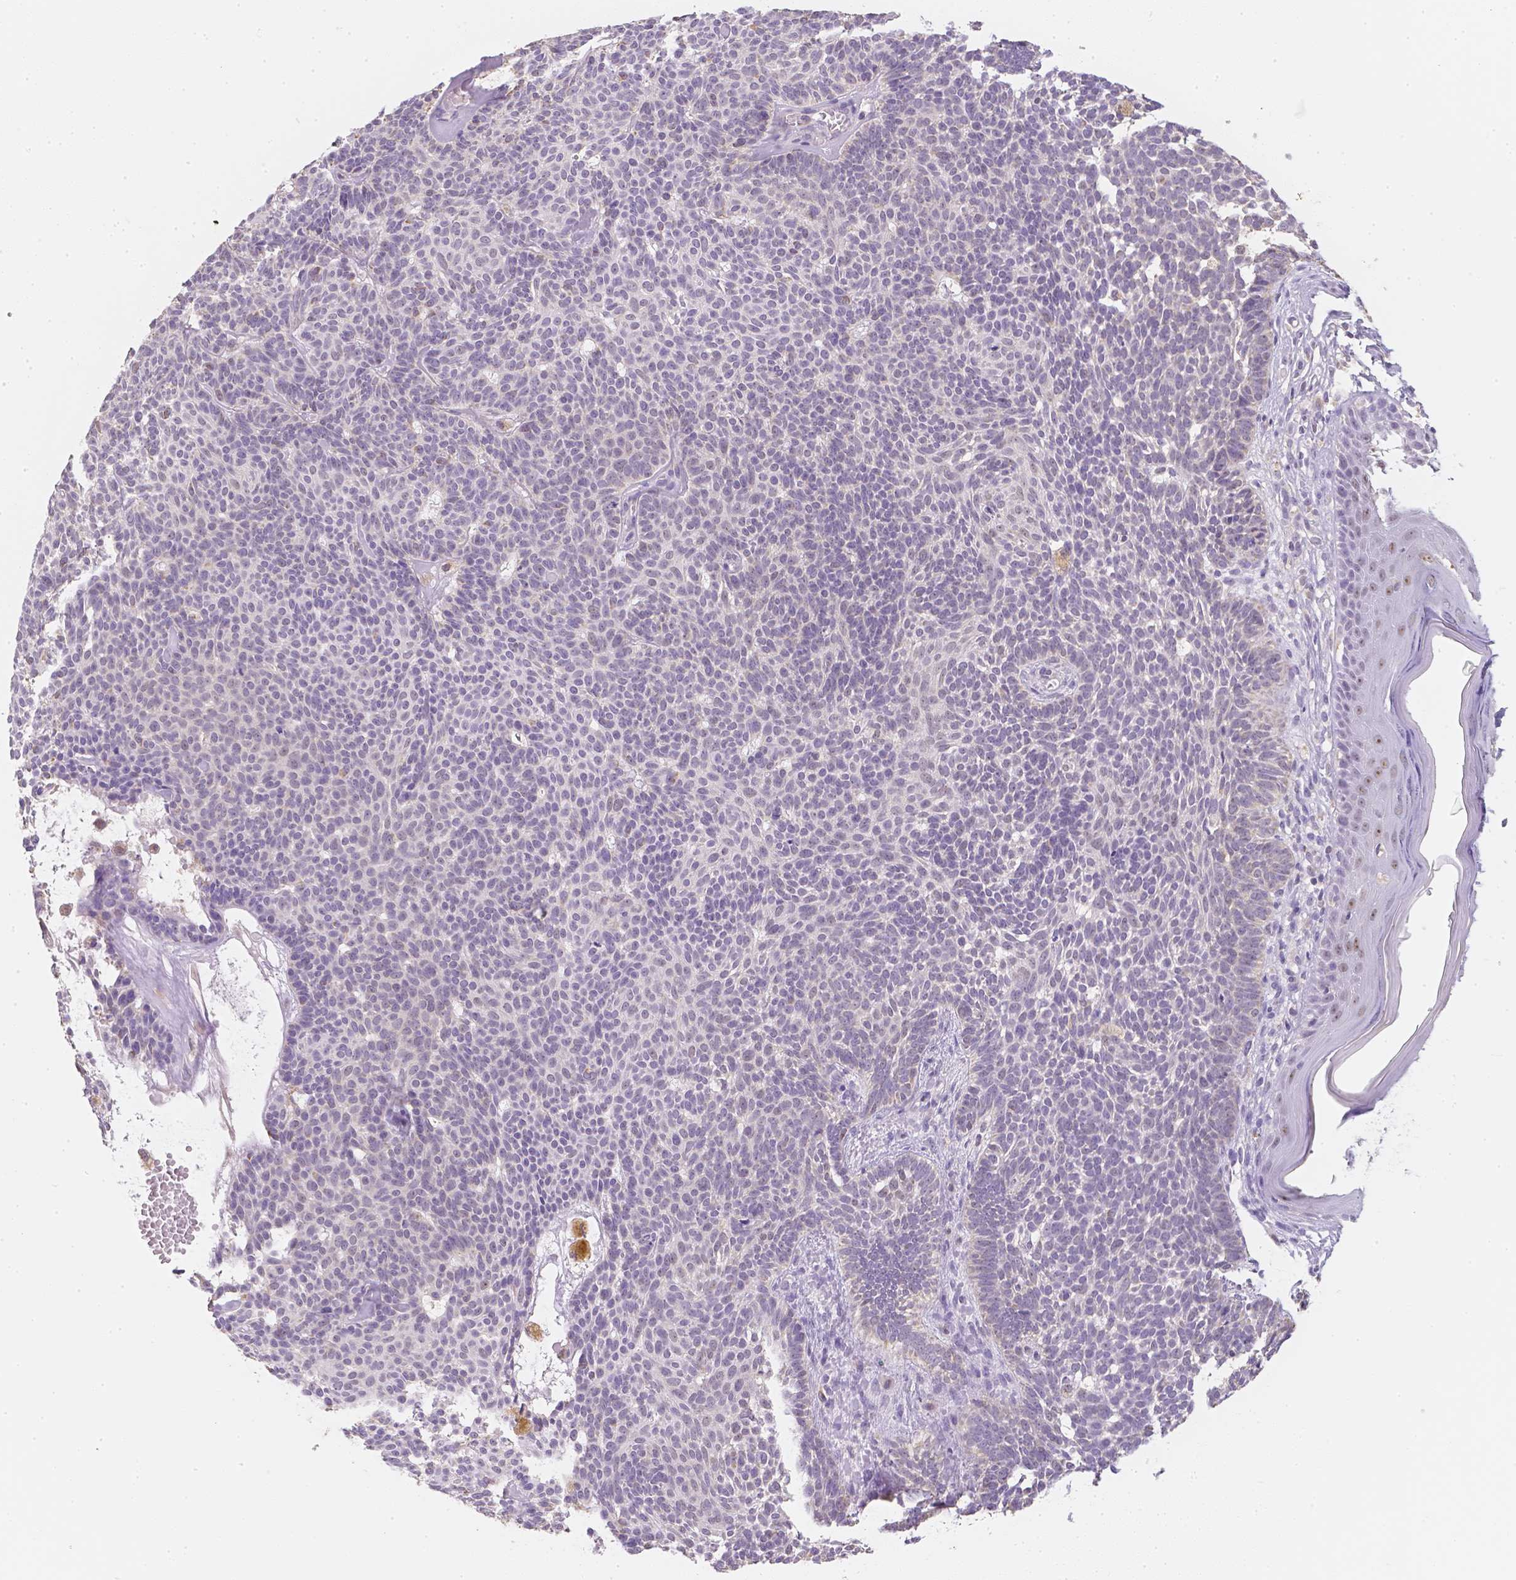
{"staining": {"intensity": "negative", "quantity": "none", "location": "none"}, "tissue": "skin cancer", "cell_type": "Tumor cells", "image_type": "cancer", "snomed": [{"axis": "morphology", "description": "Basal cell carcinoma"}, {"axis": "topography", "description": "Skin"}], "caption": "Immunohistochemical staining of human skin cancer exhibits no significant expression in tumor cells.", "gene": "NVL", "patient": {"sex": "female", "age": 85}}